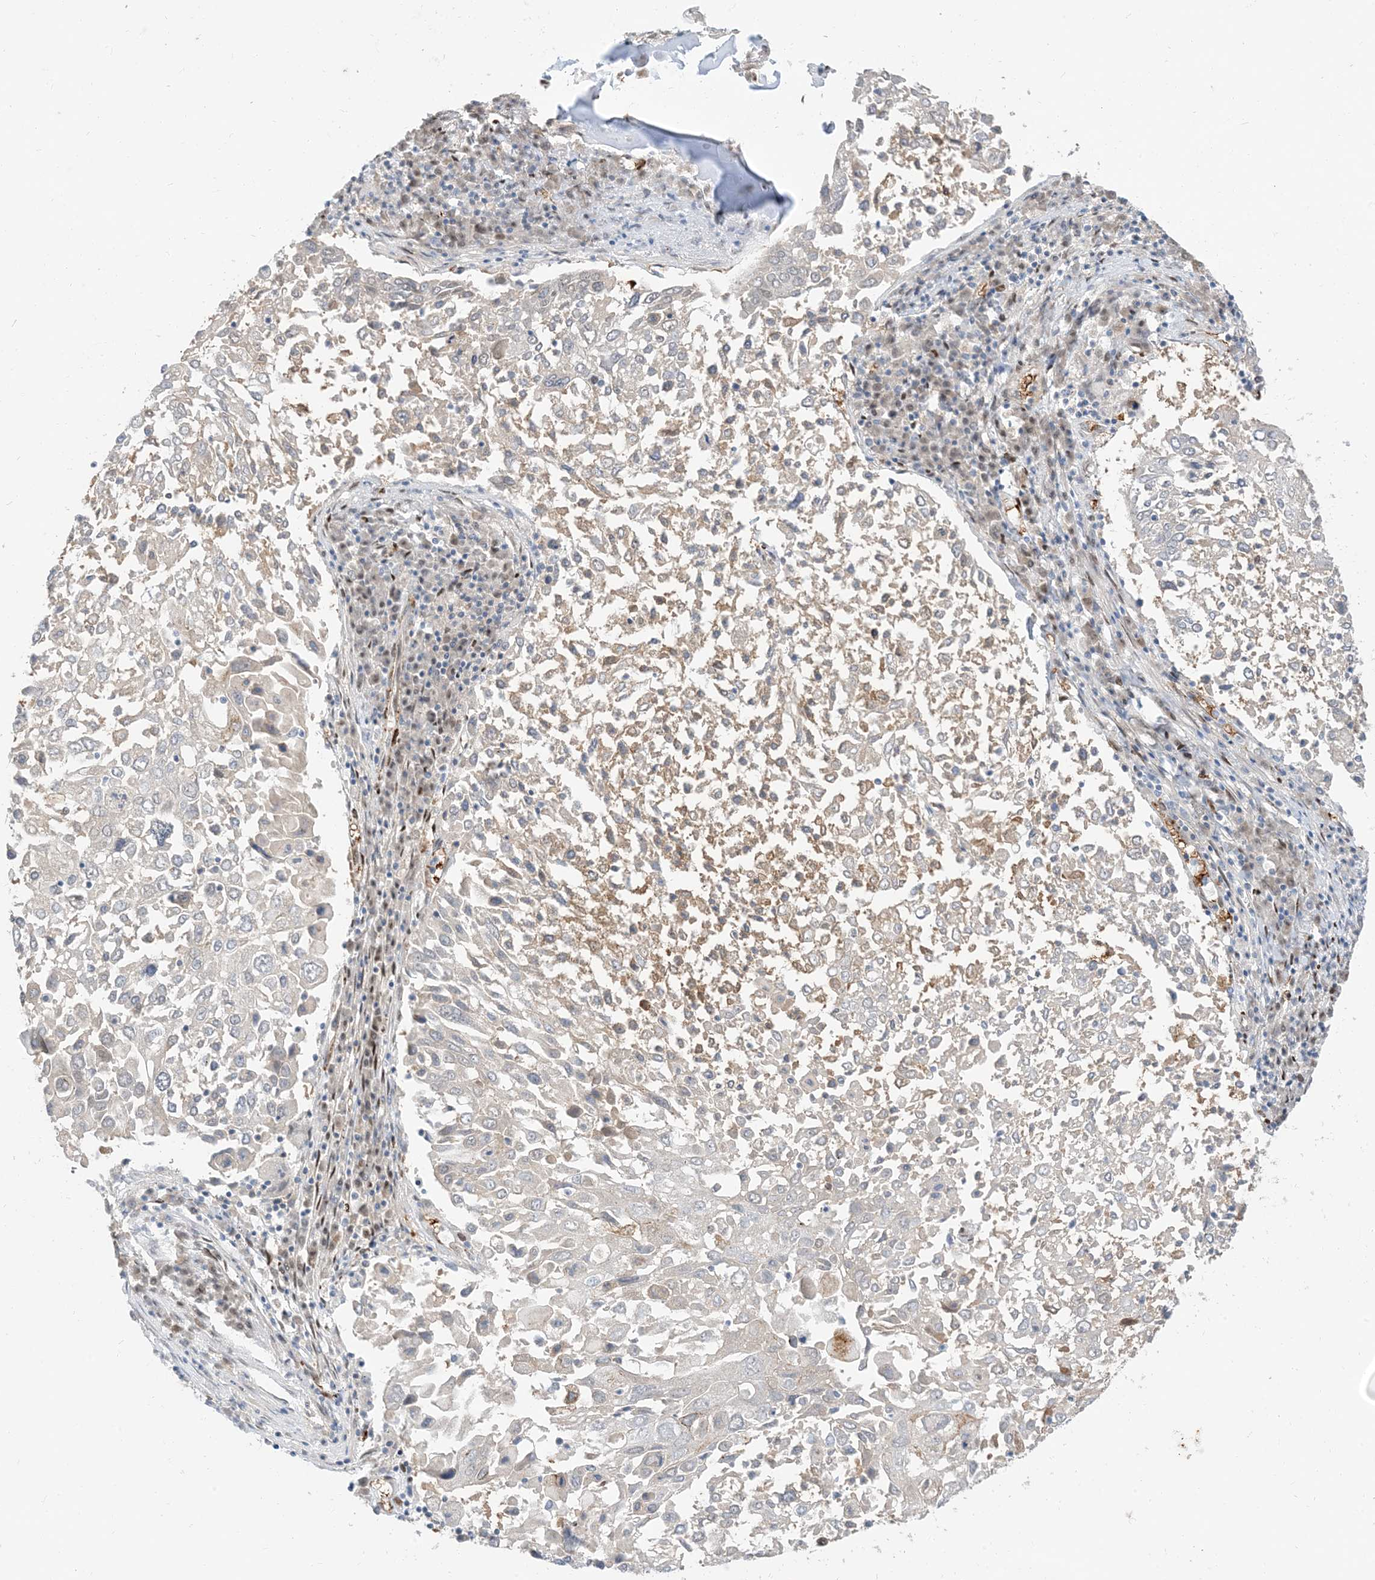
{"staining": {"intensity": "negative", "quantity": "none", "location": "none"}, "tissue": "lung cancer", "cell_type": "Tumor cells", "image_type": "cancer", "snomed": [{"axis": "morphology", "description": "Squamous cell carcinoma, NOS"}, {"axis": "topography", "description": "Lung"}], "caption": "This is a micrograph of immunohistochemistry (IHC) staining of squamous cell carcinoma (lung), which shows no staining in tumor cells. (DAB immunohistochemistry (IHC) visualized using brightfield microscopy, high magnification).", "gene": "RIN1", "patient": {"sex": "male", "age": 65}}